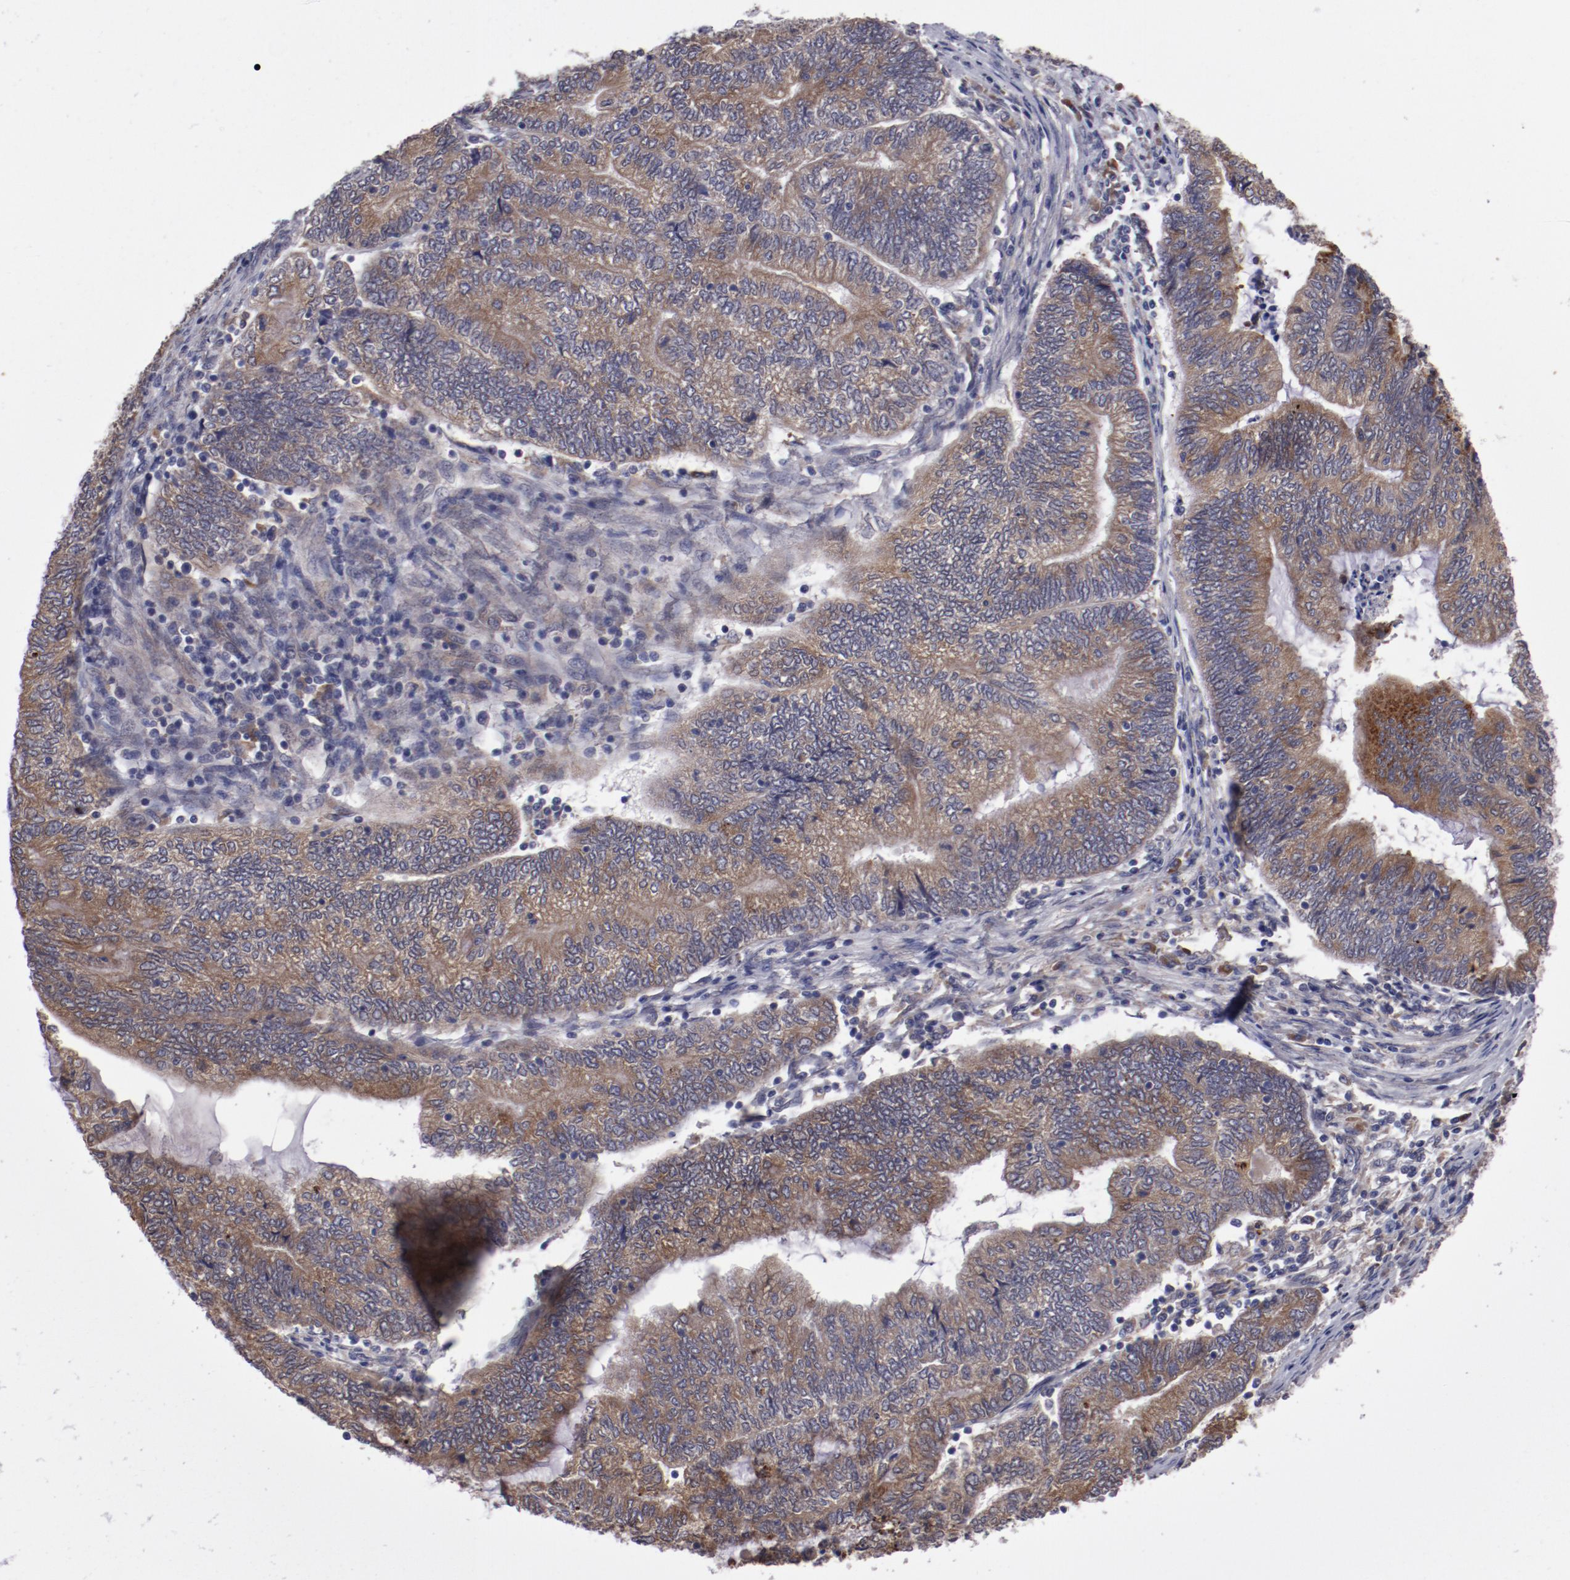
{"staining": {"intensity": "moderate", "quantity": ">75%", "location": "cytoplasmic/membranous"}, "tissue": "endometrial cancer", "cell_type": "Tumor cells", "image_type": "cancer", "snomed": [{"axis": "morphology", "description": "Adenocarcinoma, NOS"}, {"axis": "topography", "description": "Uterus"}, {"axis": "topography", "description": "Endometrium"}], "caption": "This is a photomicrograph of immunohistochemistry staining of endometrial cancer (adenocarcinoma), which shows moderate staining in the cytoplasmic/membranous of tumor cells.", "gene": "IL12A", "patient": {"sex": "female", "age": 70}}